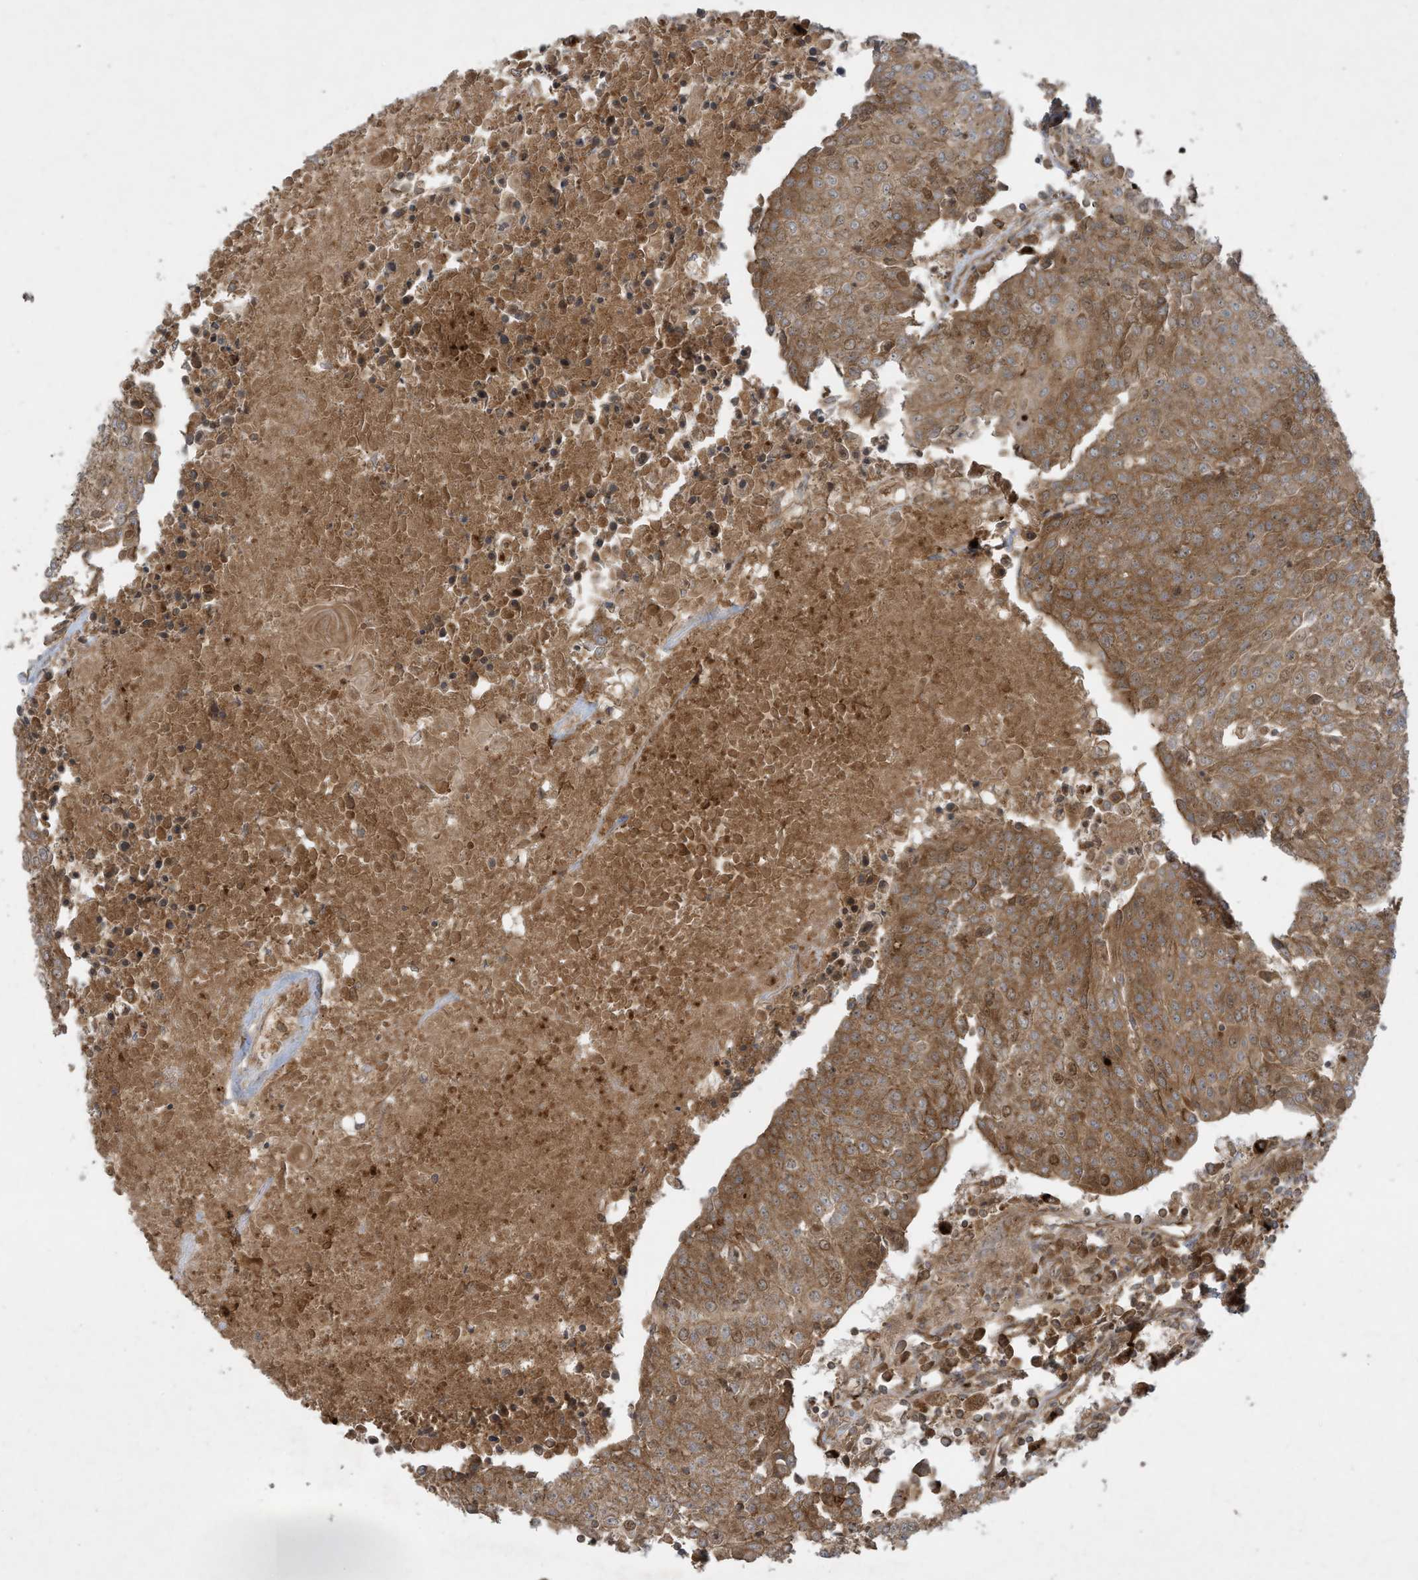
{"staining": {"intensity": "moderate", "quantity": ">75%", "location": "cytoplasmic/membranous,nuclear"}, "tissue": "urothelial cancer", "cell_type": "Tumor cells", "image_type": "cancer", "snomed": [{"axis": "morphology", "description": "Urothelial carcinoma, High grade"}, {"axis": "topography", "description": "Urinary bladder"}], "caption": "Immunohistochemical staining of high-grade urothelial carcinoma shows medium levels of moderate cytoplasmic/membranous and nuclear positivity in approximately >75% of tumor cells.", "gene": "DDIT4", "patient": {"sex": "female", "age": 85}}